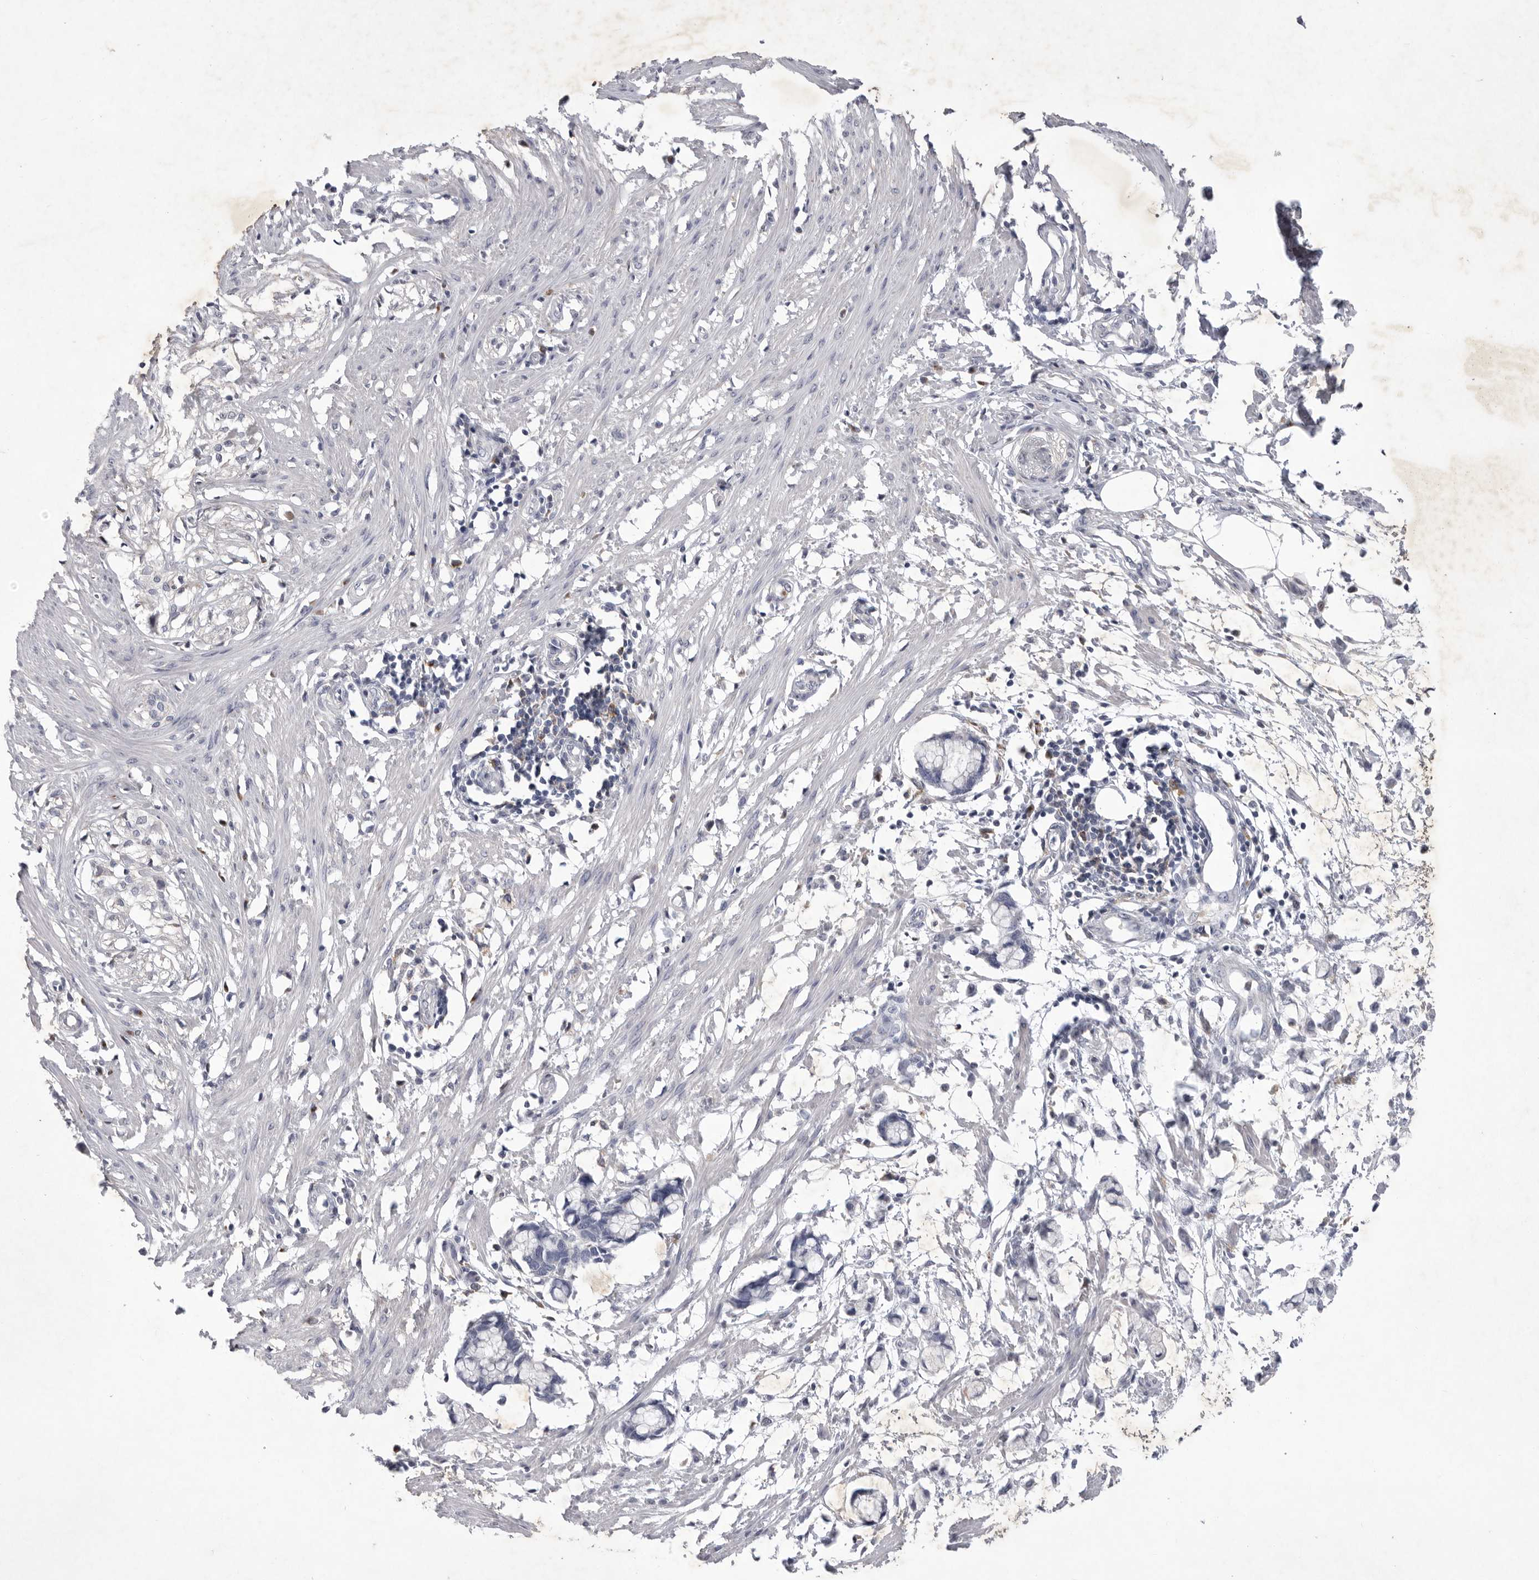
{"staining": {"intensity": "negative", "quantity": "none", "location": "none"}, "tissue": "smooth muscle", "cell_type": "Smooth muscle cells", "image_type": "normal", "snomed": [{"axis": "morphology", "description": "Normal tissue, NOS"}, {"axis": "morphology", "description": "Adenocarcinoma, NOS"}, {"axis": "topography", "description": "Smooth muscle"}, {"axis": "topography", "description": "Colon"}], "caption": "A high-resolution image shows IHC staining of normal smooth muscle, which exhibits no significant staining in smooth muscle cells. The staining was performed using DAB to visualize the protein expression in brown, while the nuclei were stained in blue with hematoxylin (Magnification: 20x).", "gene": "SIGLEC10", "patient": {"sex": "male", "age": 14}}